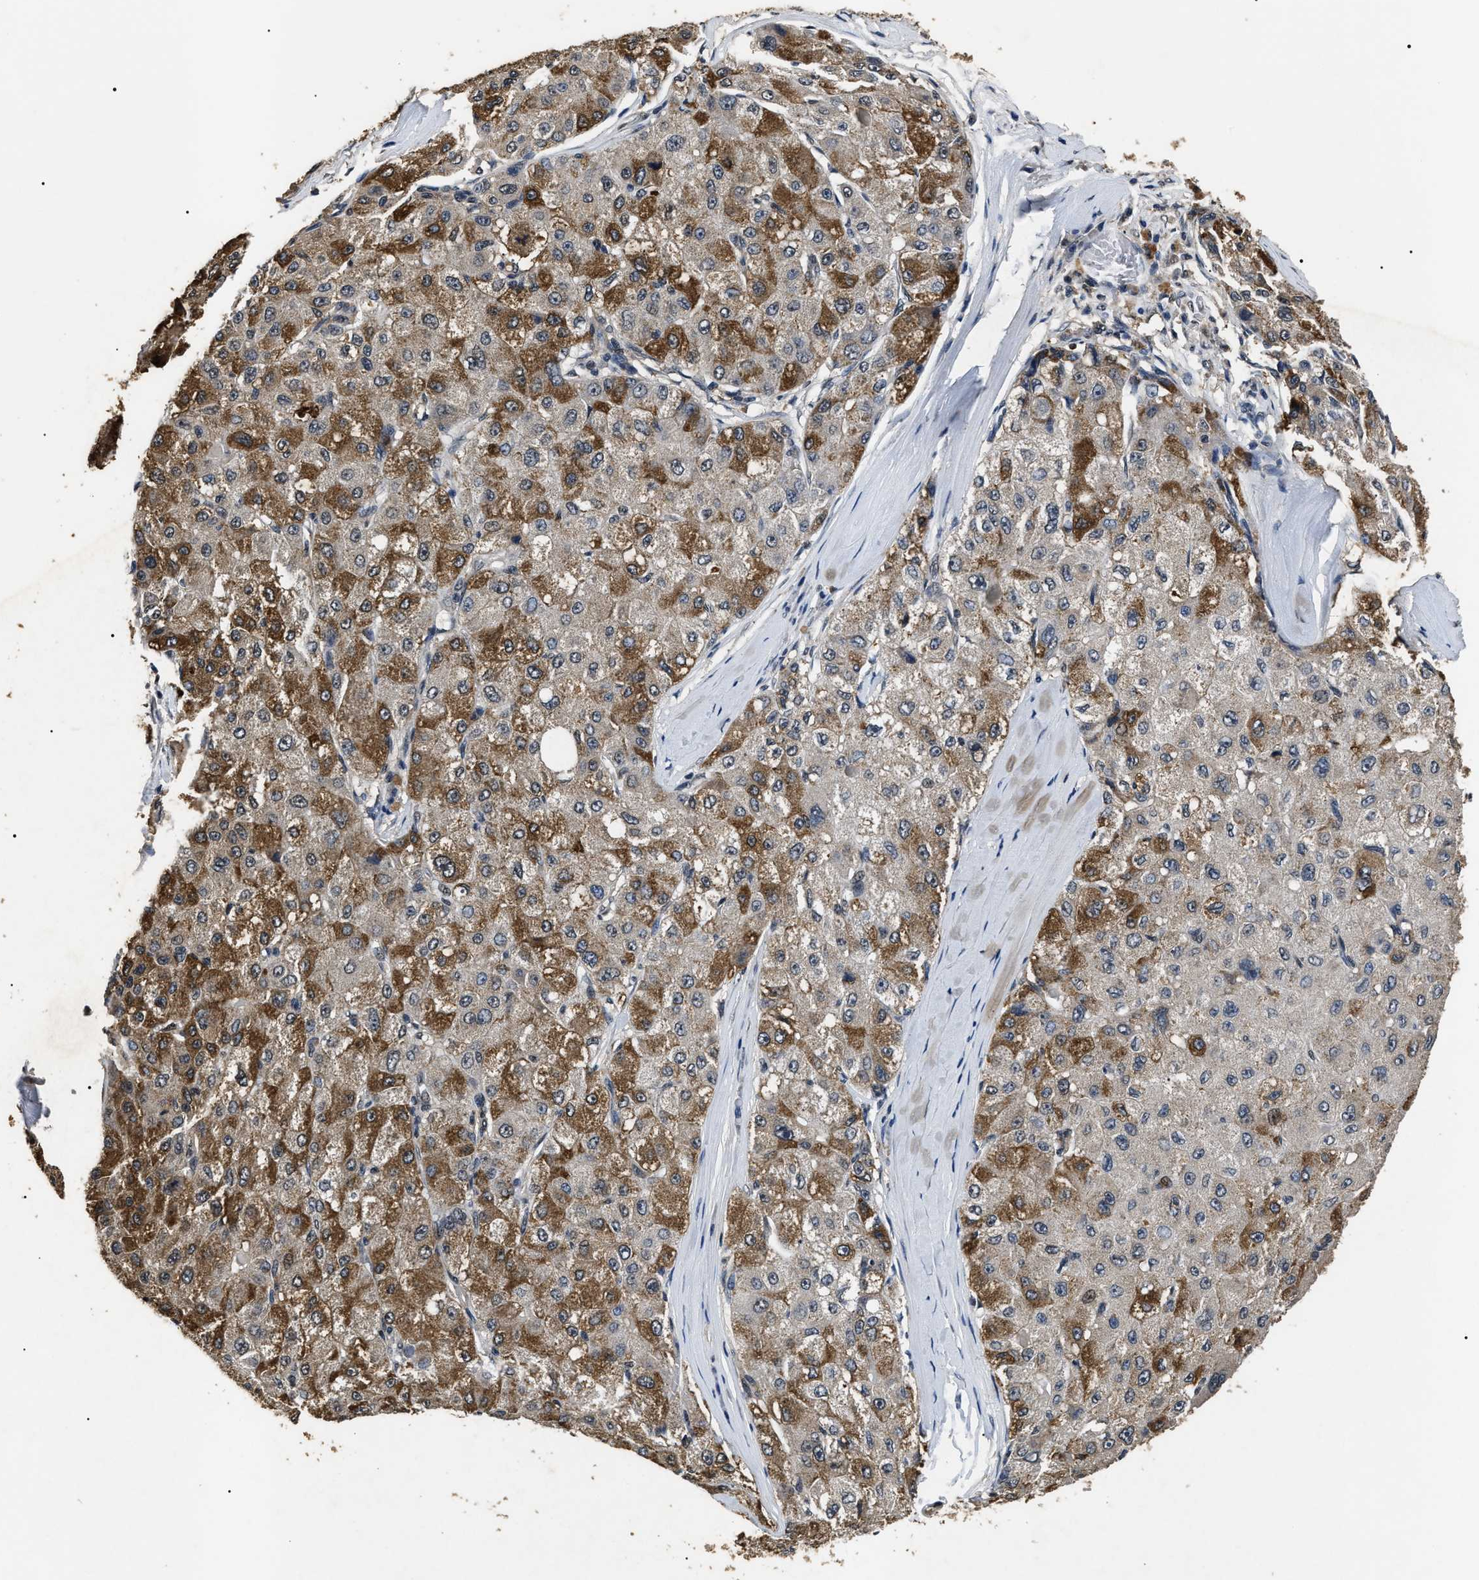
{"staining": {"intensity": "moderate", "quantity": "25%-75%", "location": "cytoplasmic/membranous"}, "tissue": "liver cancer", "cell_type": "Tumor cells", "image_type": "cancer", "snomed": [{"axis": "morphology", "description": "Carcinoma, Hepatocellular, NOS"}, {"axis": "topography", "description": "Liver"}], "caption": "Immunohistochemistry (IHC) (DAB) staining of liver cancer (hepatocellular carcinoma) exhibits moderate cytoplasmic/membranous protein staining in about 25%-75% of tumor cells.", "gene": "ANP32E", "patient": {"sex": "male", "age": 80}}